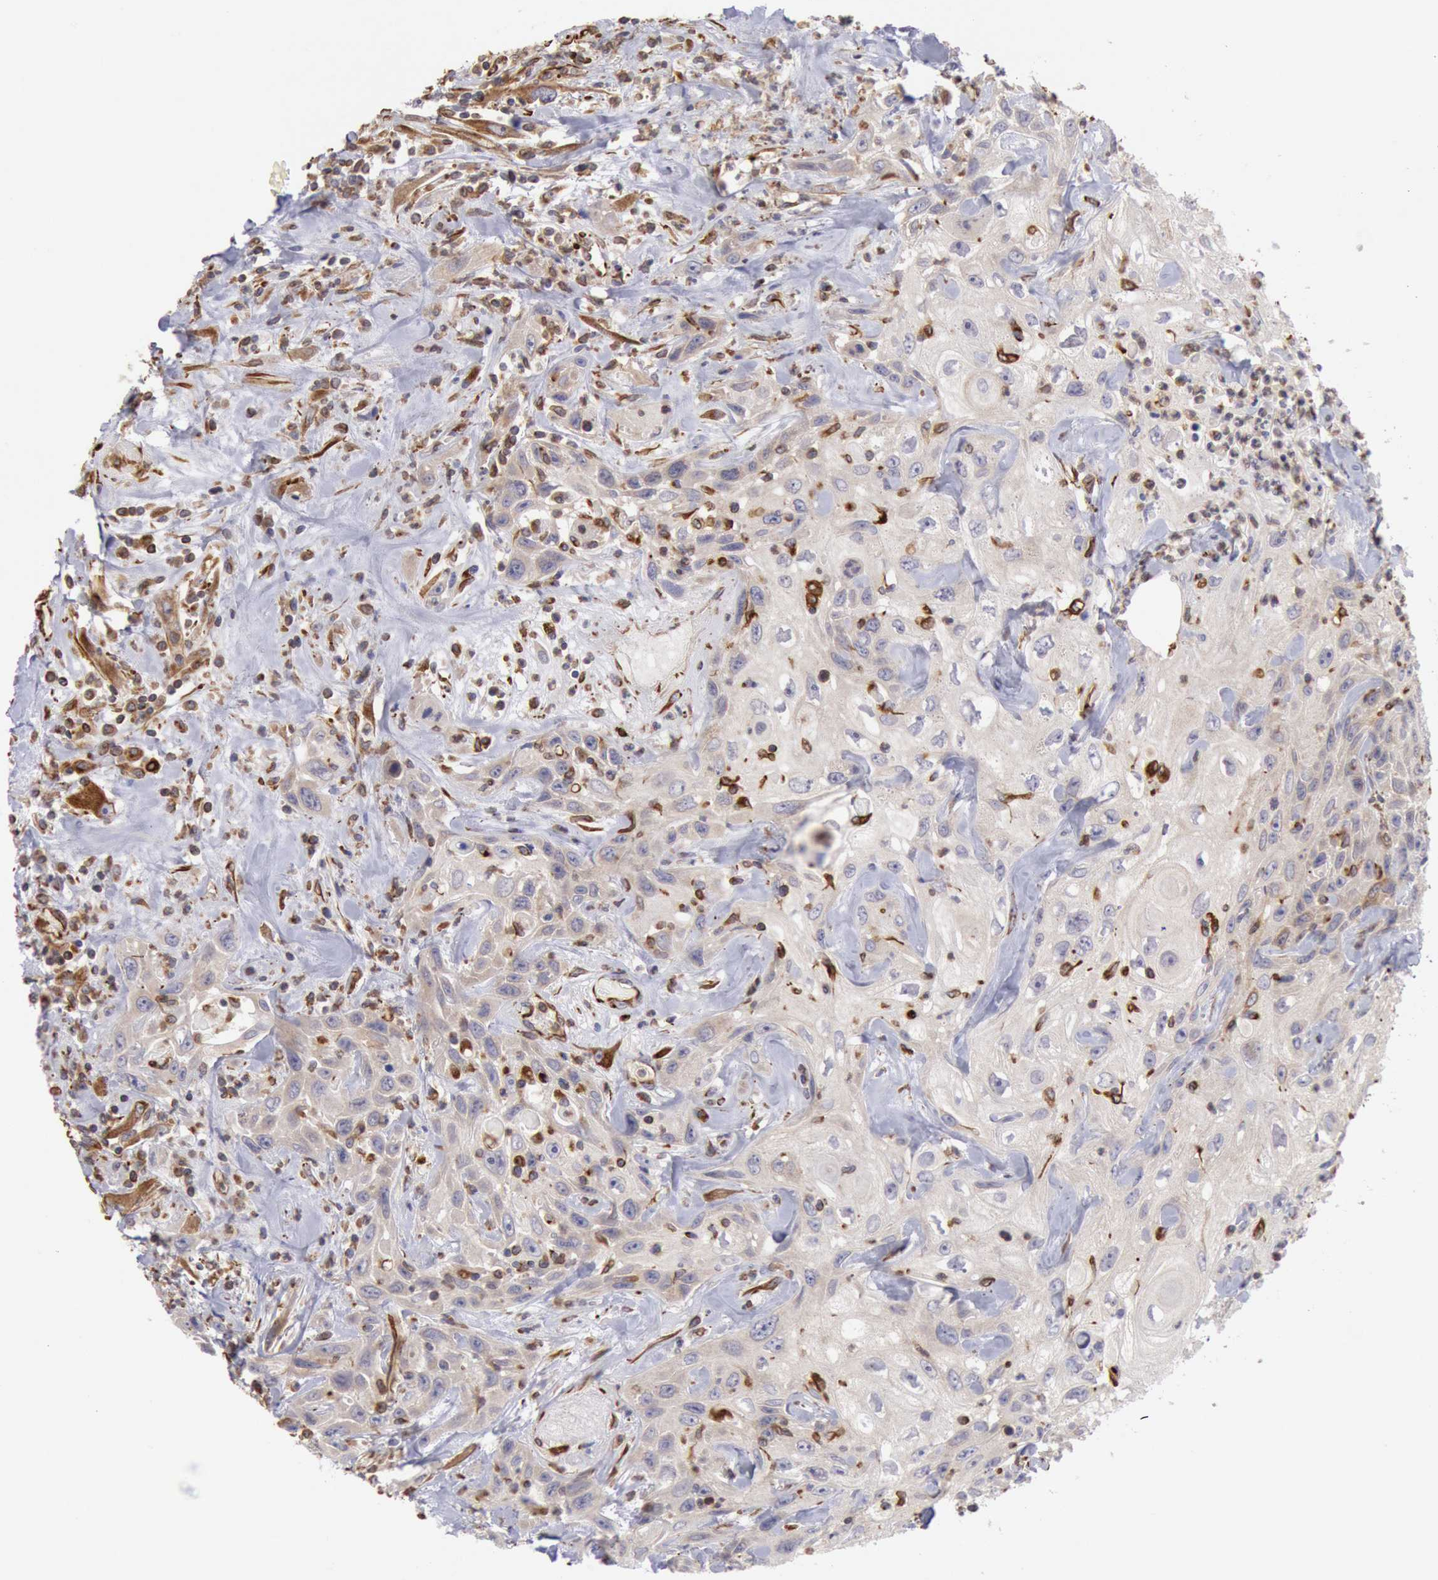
{"staining": {"intensity": "weak", "quantity": ">75%", "location": "cytoplasmic/membranous"}, "tissue": "urothelial cancer", "cell_type": "Tumor cells", "image_type": "cancer", "snomed": [{"axis": "morphology", "description": "Urothelial carcinoma, High grade"}, {"axis": "topography", "description": "Urinary bladder"}], "caption": "A low amount of weak cytoplasmic/membranous expression is present in approximately >75% of tumor cells in high-grade urothelial carcinoma tissue.", "gene": "RNF139", "patient": {"sex": "female", "age": 84}}